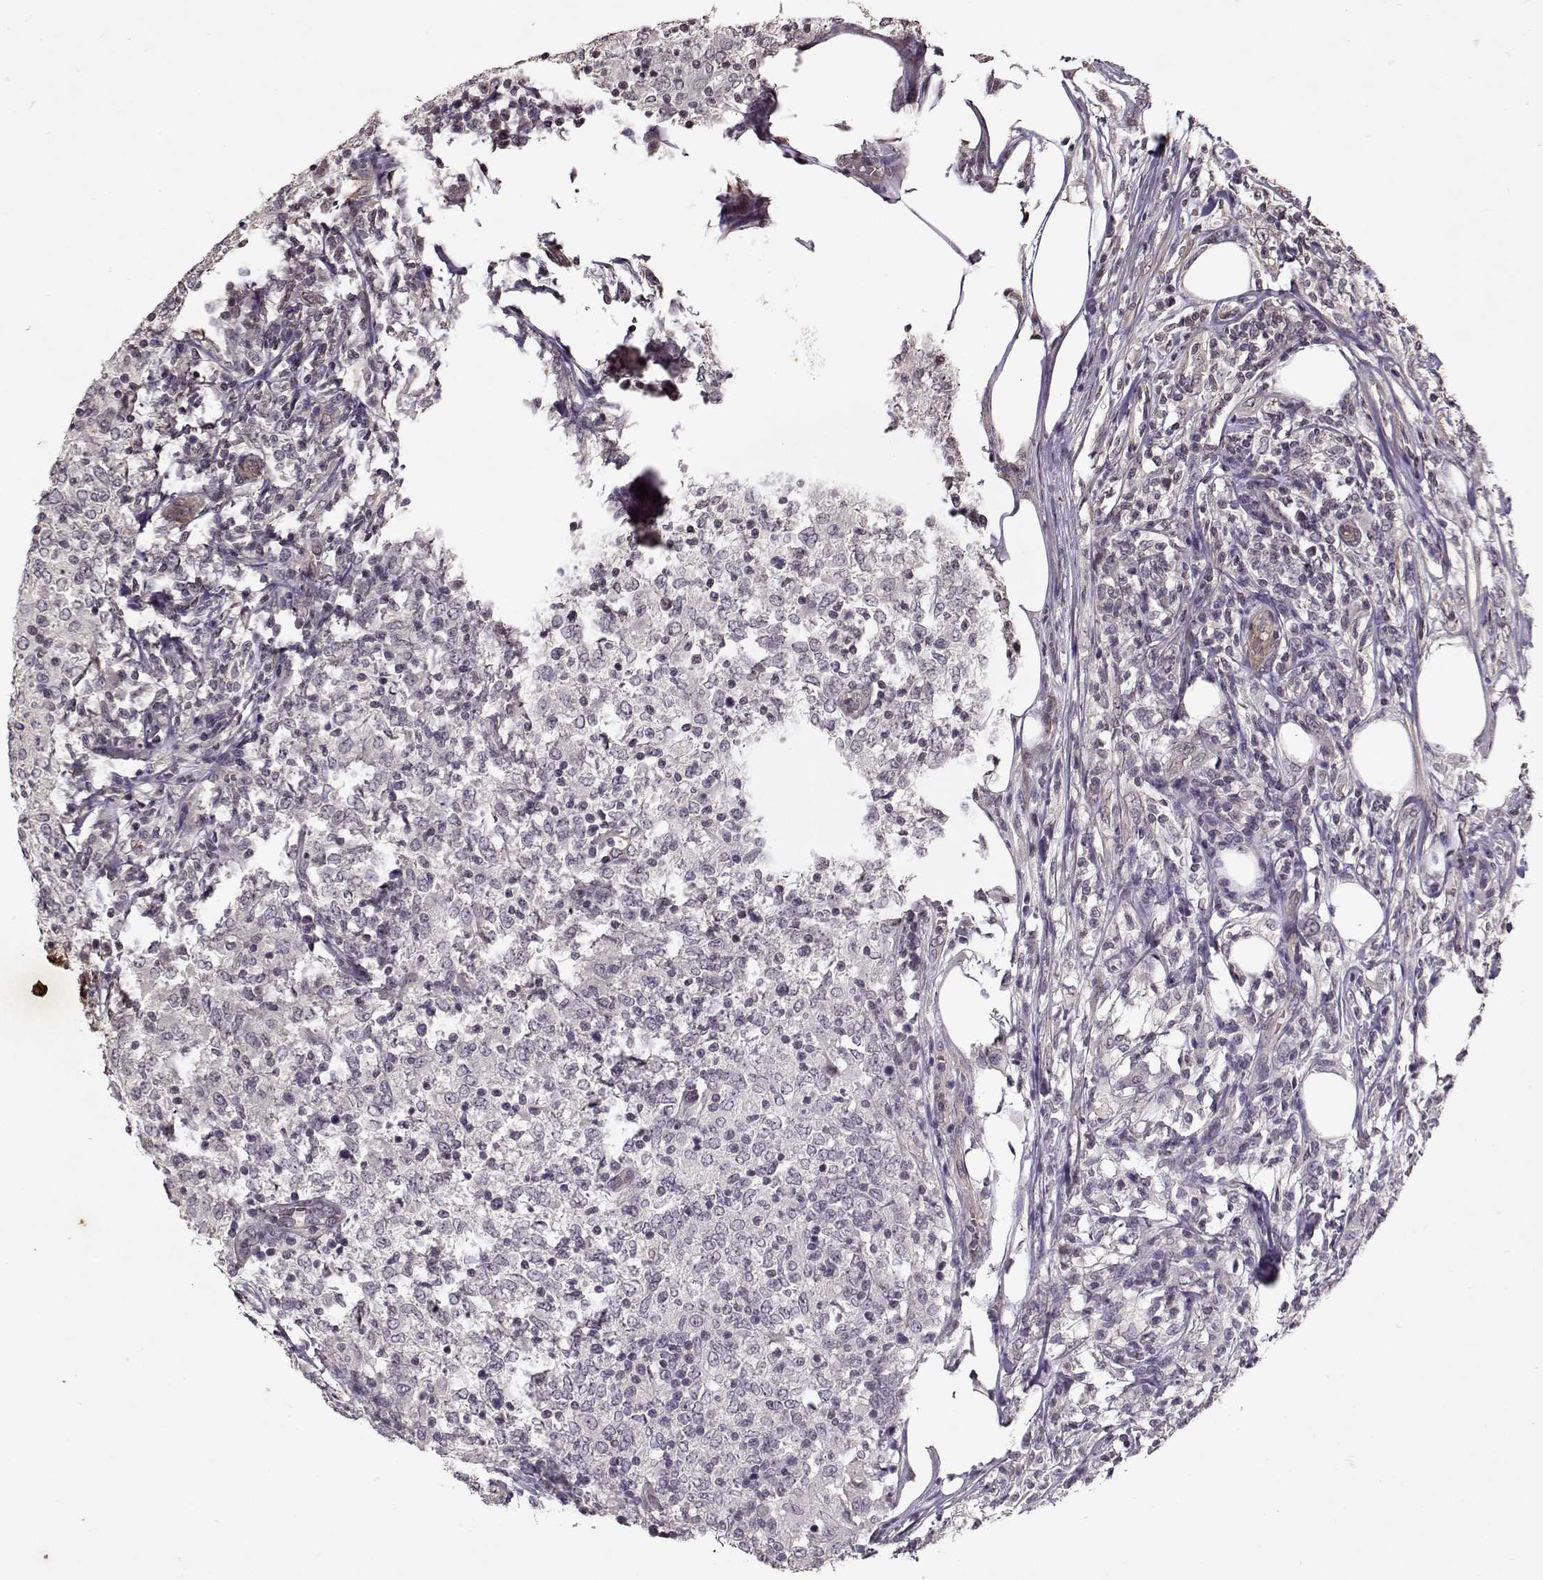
{"staining": {"intensity": "negative", "quantity": "none", "location": "none"}, "tissue": "lymphoma", "cell_type": "Tumor cells", "image_type": "cancer", "snomed": [{"axis": "morphology", "description": "Malignant lymphoma, non-Hodgkin's type, High grade"}, {"axis": "topography", "description": "Lymph node"}], "caption": "IHC micrograph of neoplastic tissue: human malignant lymphoma, non-Hodgkin's type (high-grade) stained with DAB (3,3'-diaminobenzidine) reveals no significant protein staining in tumor cells.", "gene": "KRT9", "patient": {"sex": "female", "age": 84}}